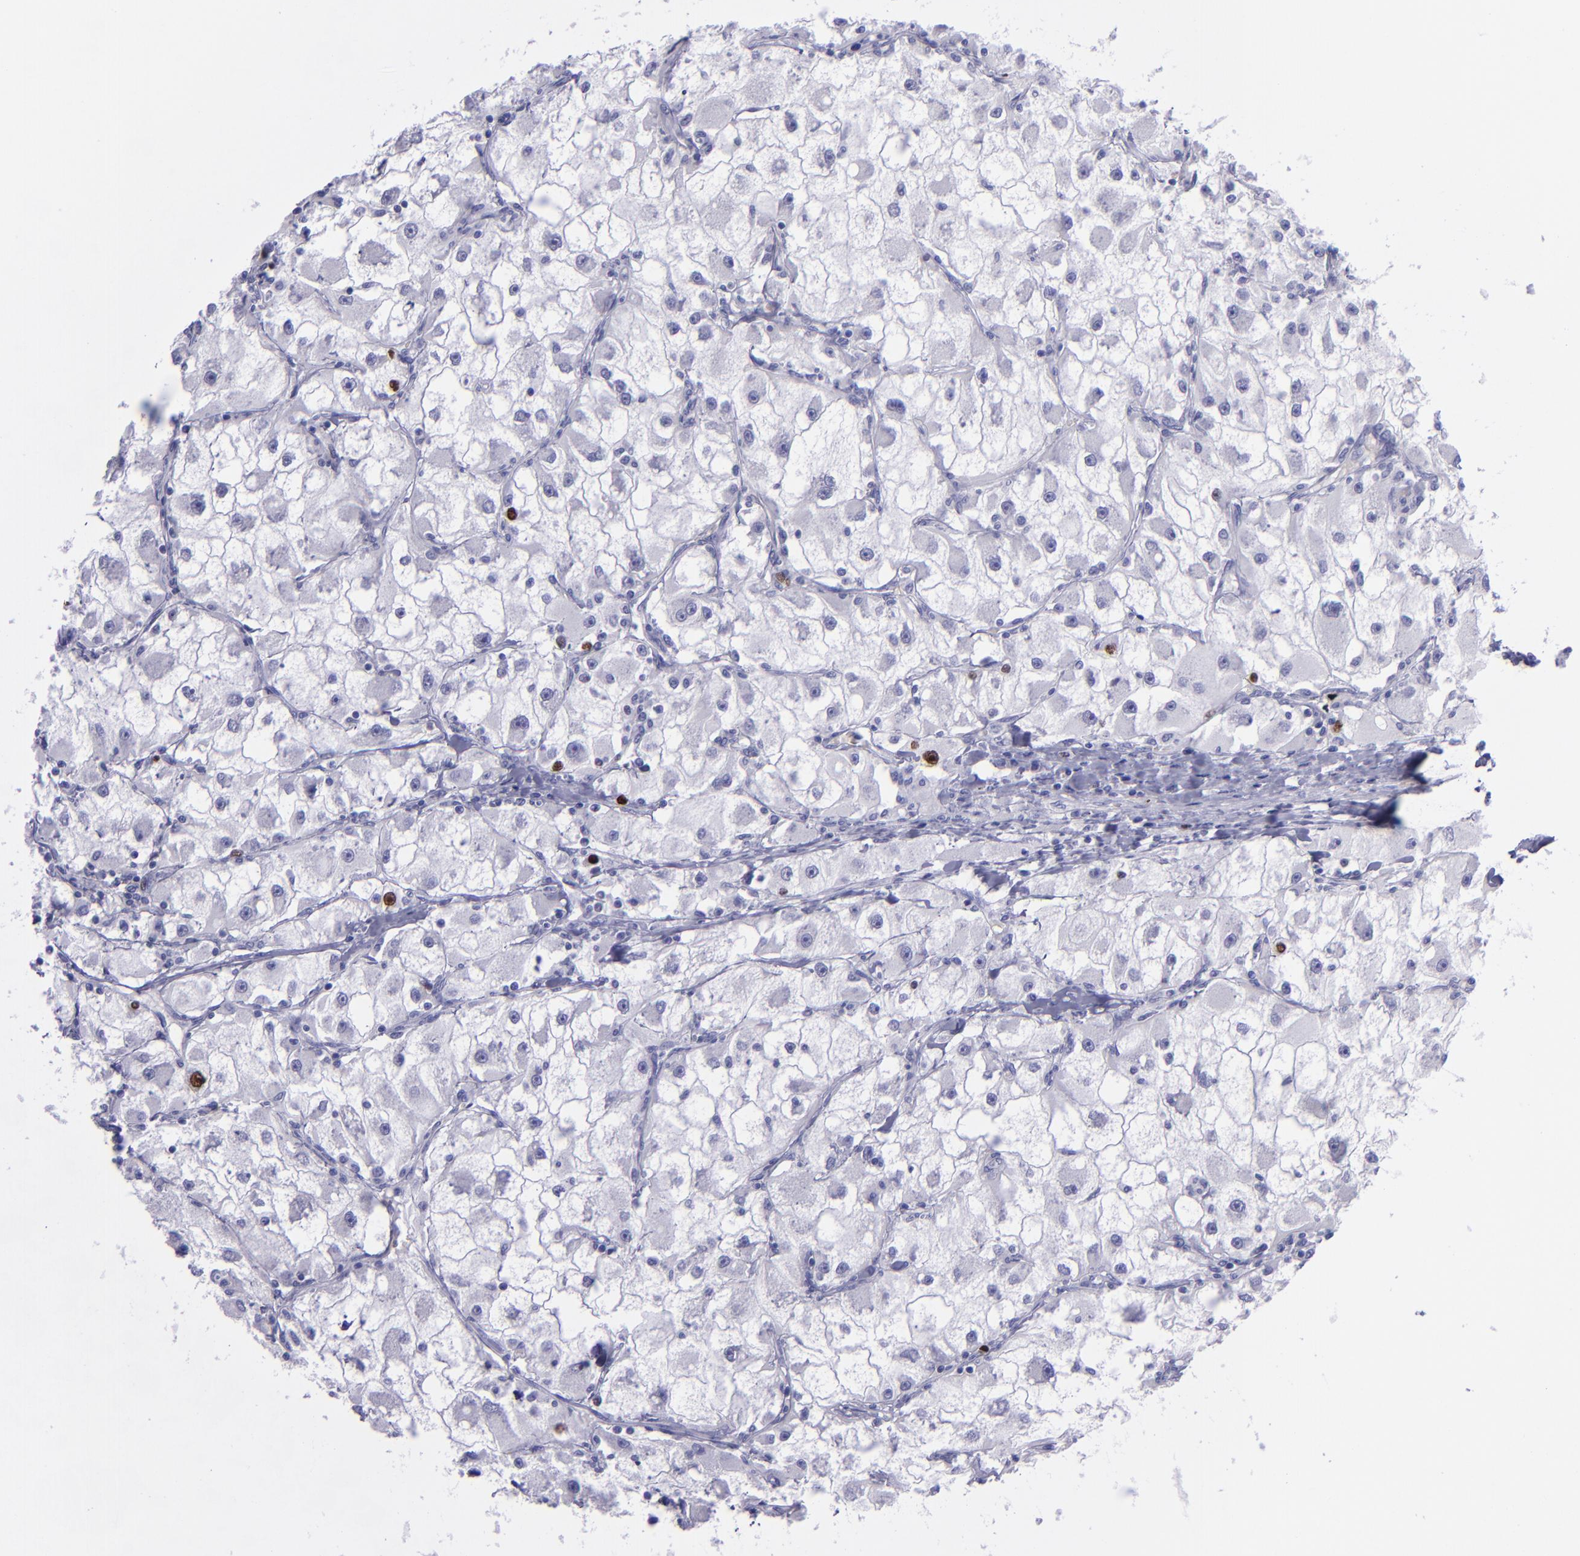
{"staining": {"intensity": "strong", "quantity": "<25%", "location": "nuclear"}, "tissue": "renal cancer", "cell_type": "Tumor cells", "image_type": "cancer", "snomed": [{"axis": "morphology", "description": "Adenocarcinoma, NOS"}, {"axis": "topography", "description": "Kidney"}], "caption": "Immunohistochemistry (IHC) histopathology image of neoplastic tissue: renal adenocarcinoma stained using immunohistochemistry reveals medium levels of strong protein expression localized specifically in the nuclear of tumor cells, appearing as a nuclear brown color.", "gene": "TOP2A", "patient": {"sex": "female", "age": 73}}